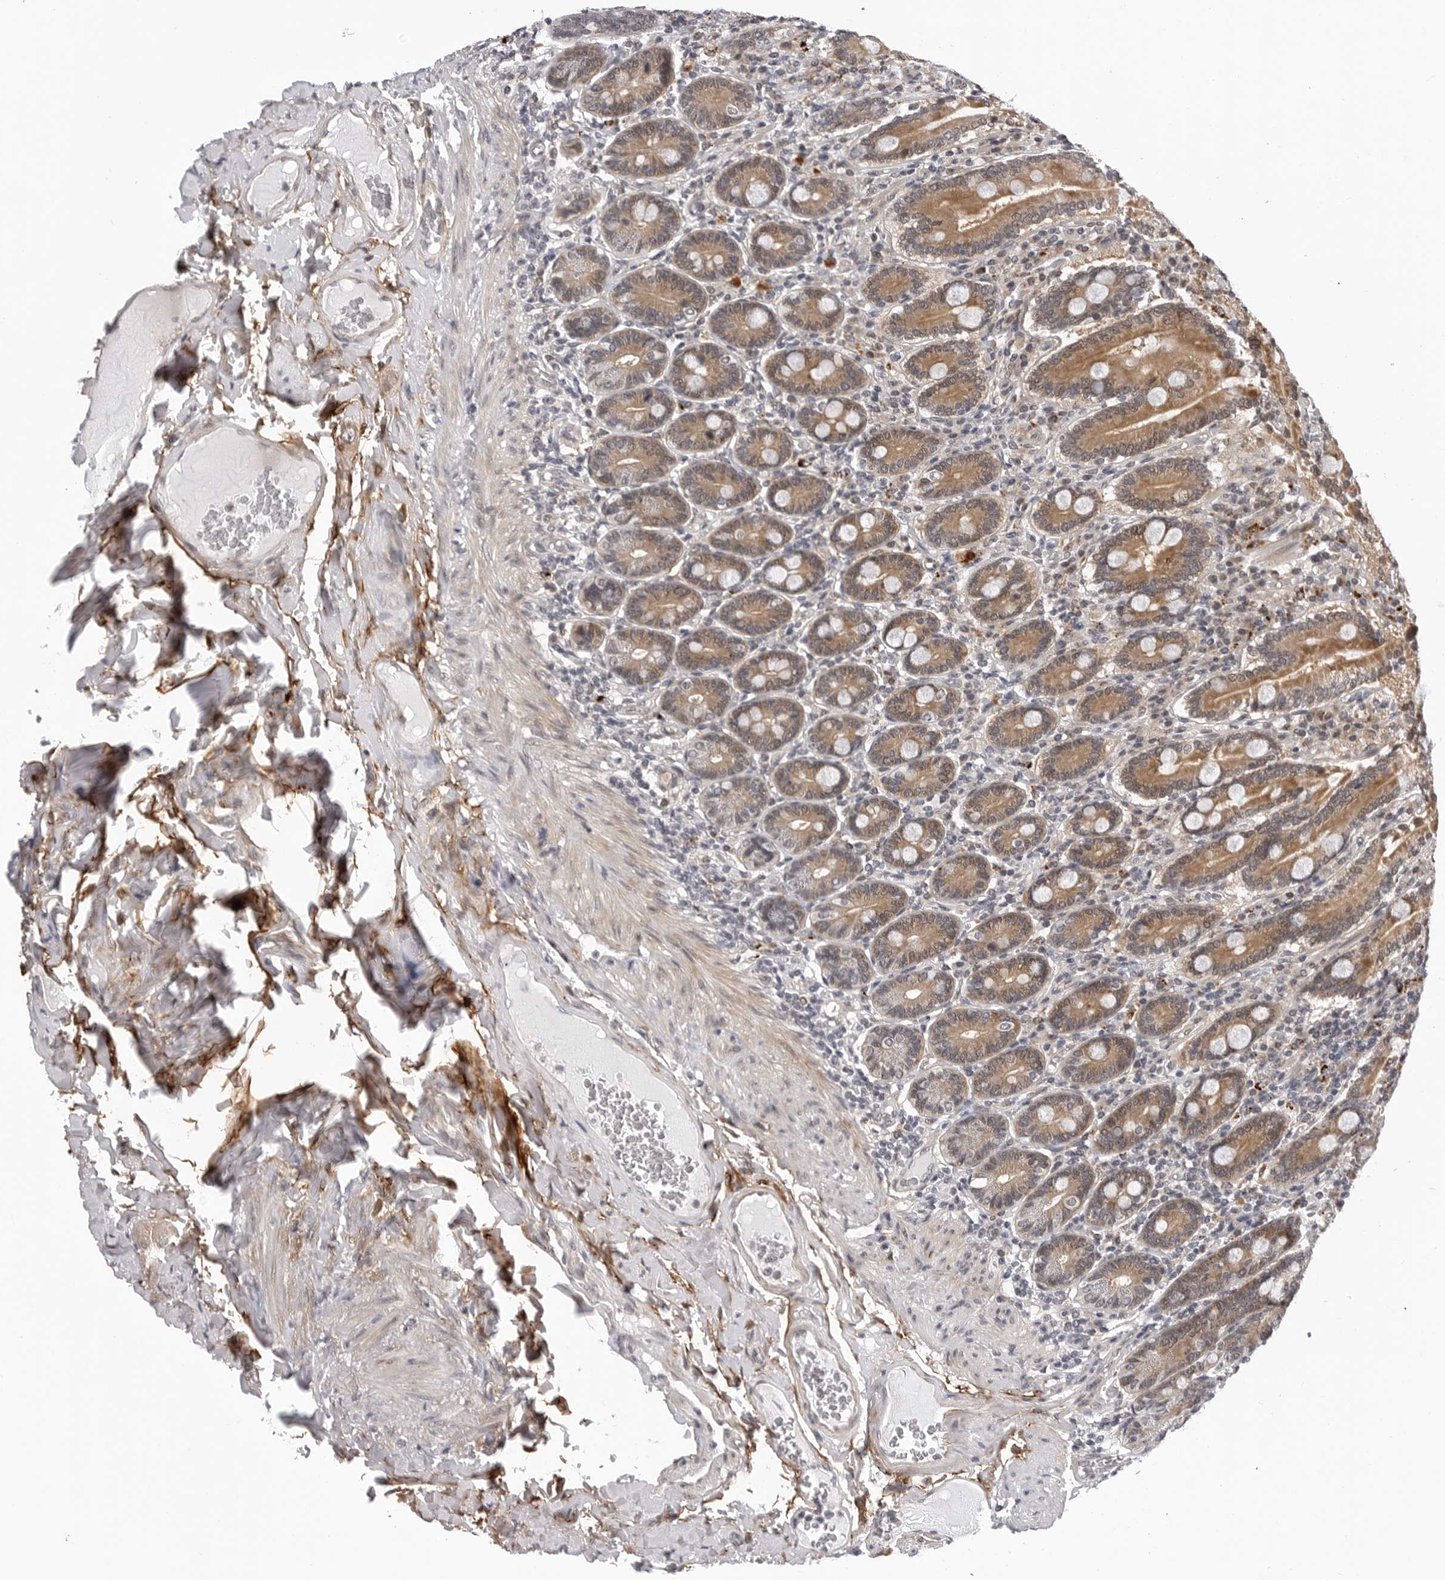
{"staining": {"intensity": "moderate", "quantity": ">75%", "location": "cytoplasmic/membranous,nuclear"}, "tissue": "duodenum", "cell_type": "Glandular cells", "image_type": "normal", "snomed": [{"axis": "morphology", "description": "Normal tissue, NOS"}, {"axis": "topography", "description": "Duodenum"}], "caption": "A micrograph showing moderate cytoplasmic/membranous,nuclear expression in about >75% of glandular cells in normal duodenum, as visualized by brown immunohistochemical staining.", "gene": "KIAA1614", "patient": {"sex": "female", "age": 62}}